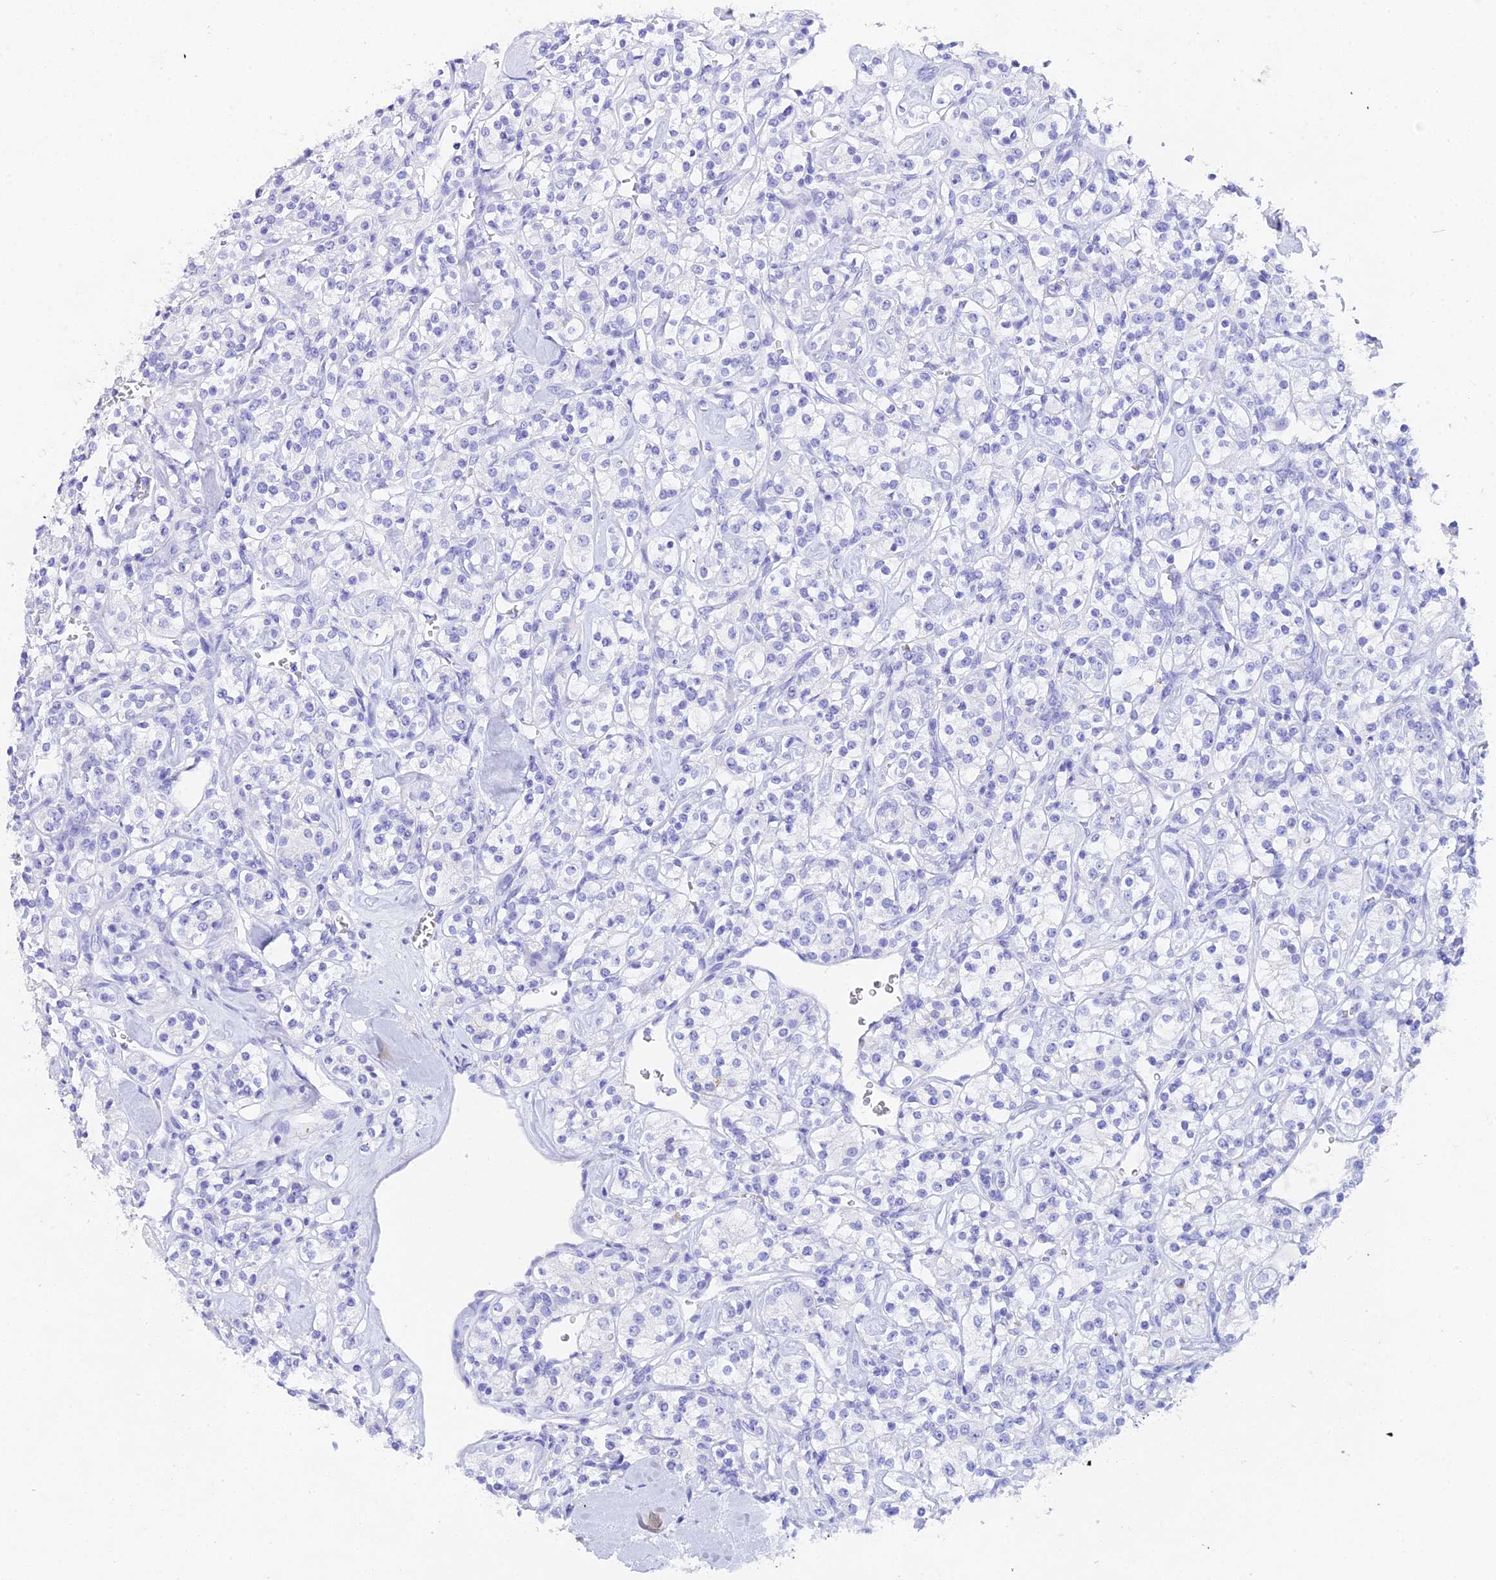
{"staining": {"intensity": "negative", "quantity": "none", "location": "none"}, "tissue": "renal cancer", "cell_type": "Tumor cells", "image_type": "cancer", "snomed": [{"axis": "morphology", "description": "Adenocarcinoma, NOS"}, {"axis": "topography", "description": "Kidney"}], "caption": "Renal cancer (adenocarcinoma) was stained to show a protein in brown. There is no significant staining in tumor cells. (Stains: DAB immunohistochemistry (IHC) with hematoxylin counter stain, Microscopy: brightfield microscopy at high magnification).", "gene": "REG1A", "patient": {"sex": "male", "age": 77}}